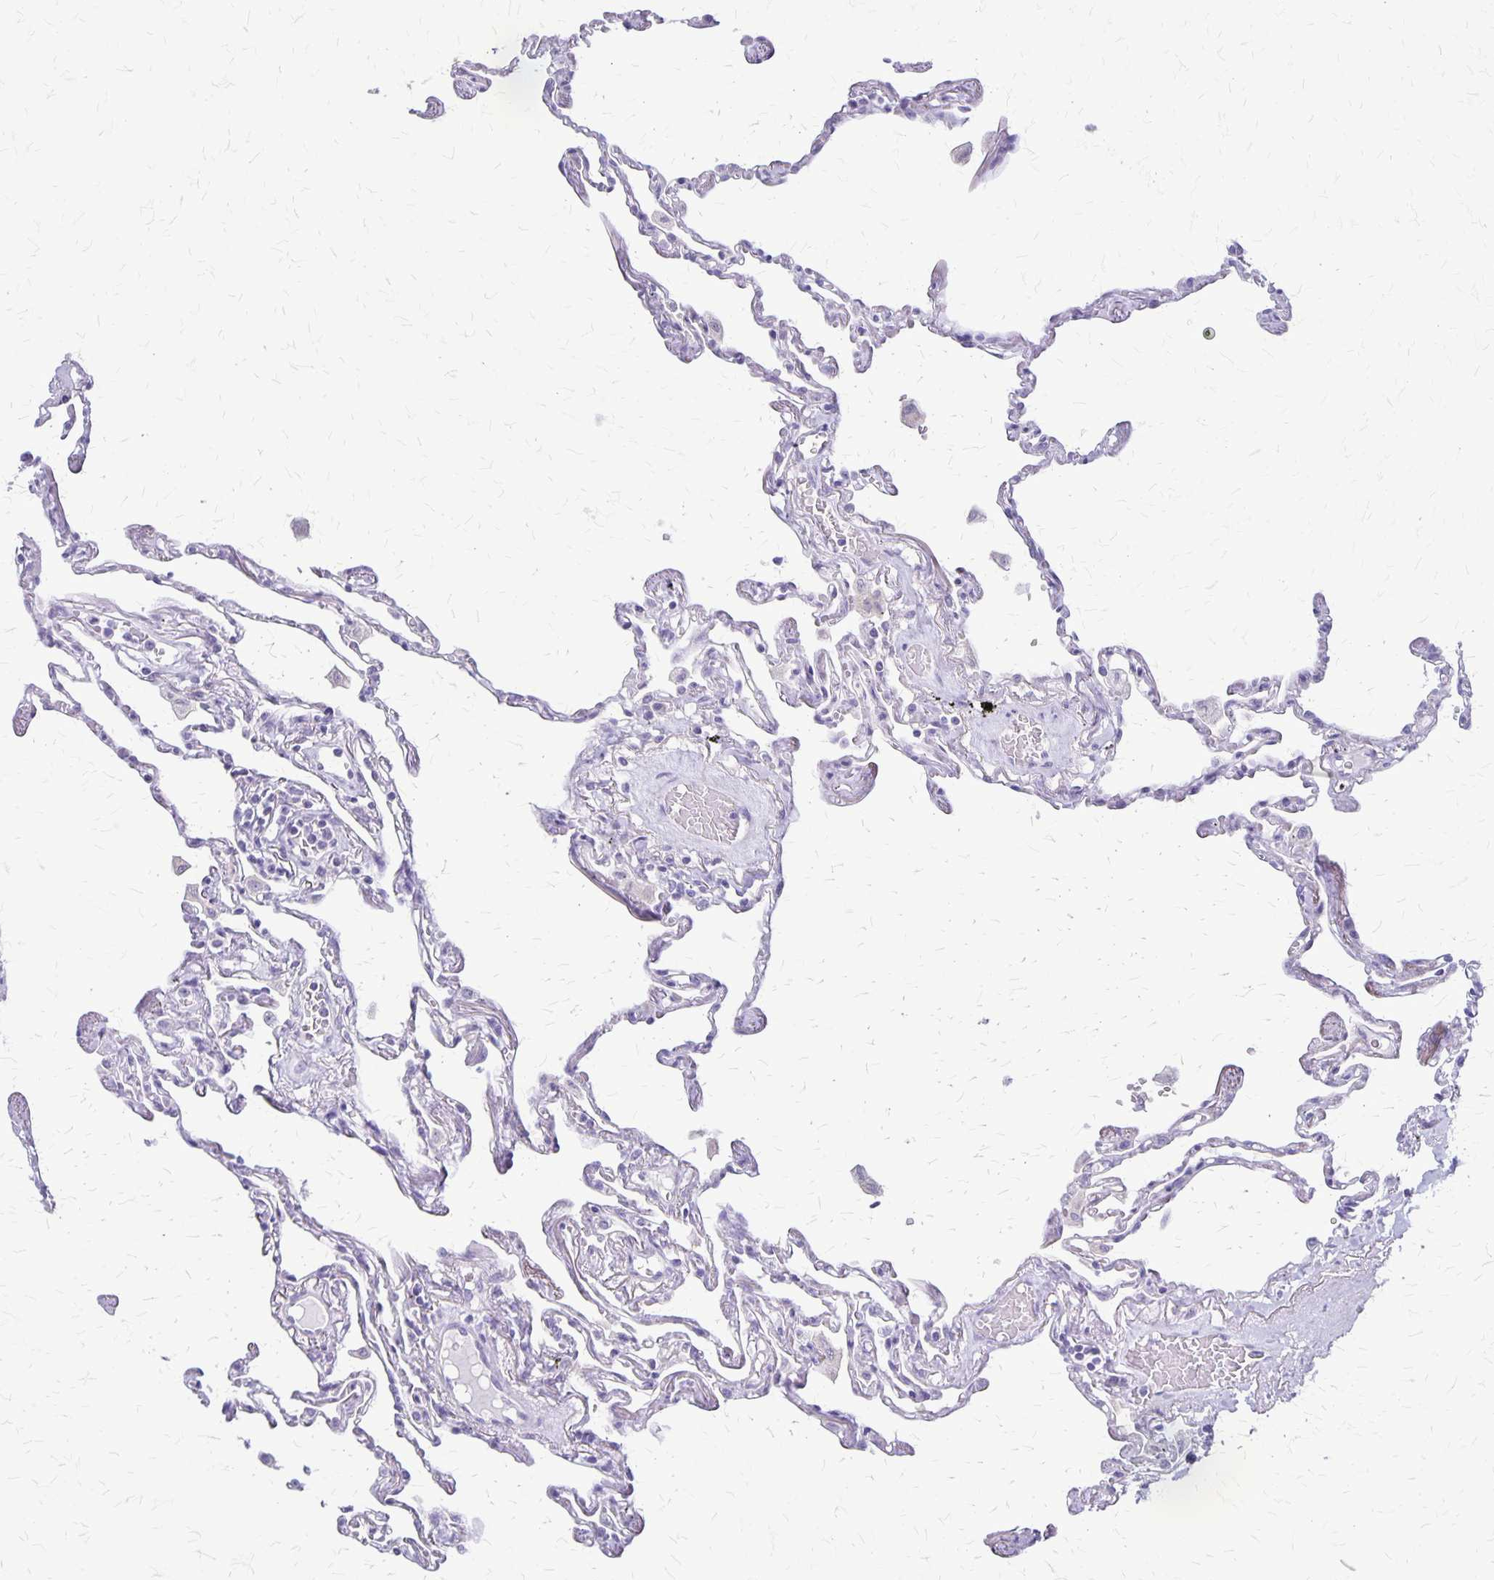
{"staining": {"intensity": "negative", "quantity": "none", "location": "none"}, "tissue": "lung", "cell_type": "Alveolar cells", "image_type": "normal", "snomed": [{"axis": "morphology", "description": "Normal tissue, NOS"}, {"axis": "topography", "description": "Lung"}], "caption": "Immunohistochemistry (IHC) of unremarkable human lung shows no expression in alveolar cells. Nuclei are stained in blue.", "gene": "PLXNB3", "patient": {"sex": "female", "age": 67}}